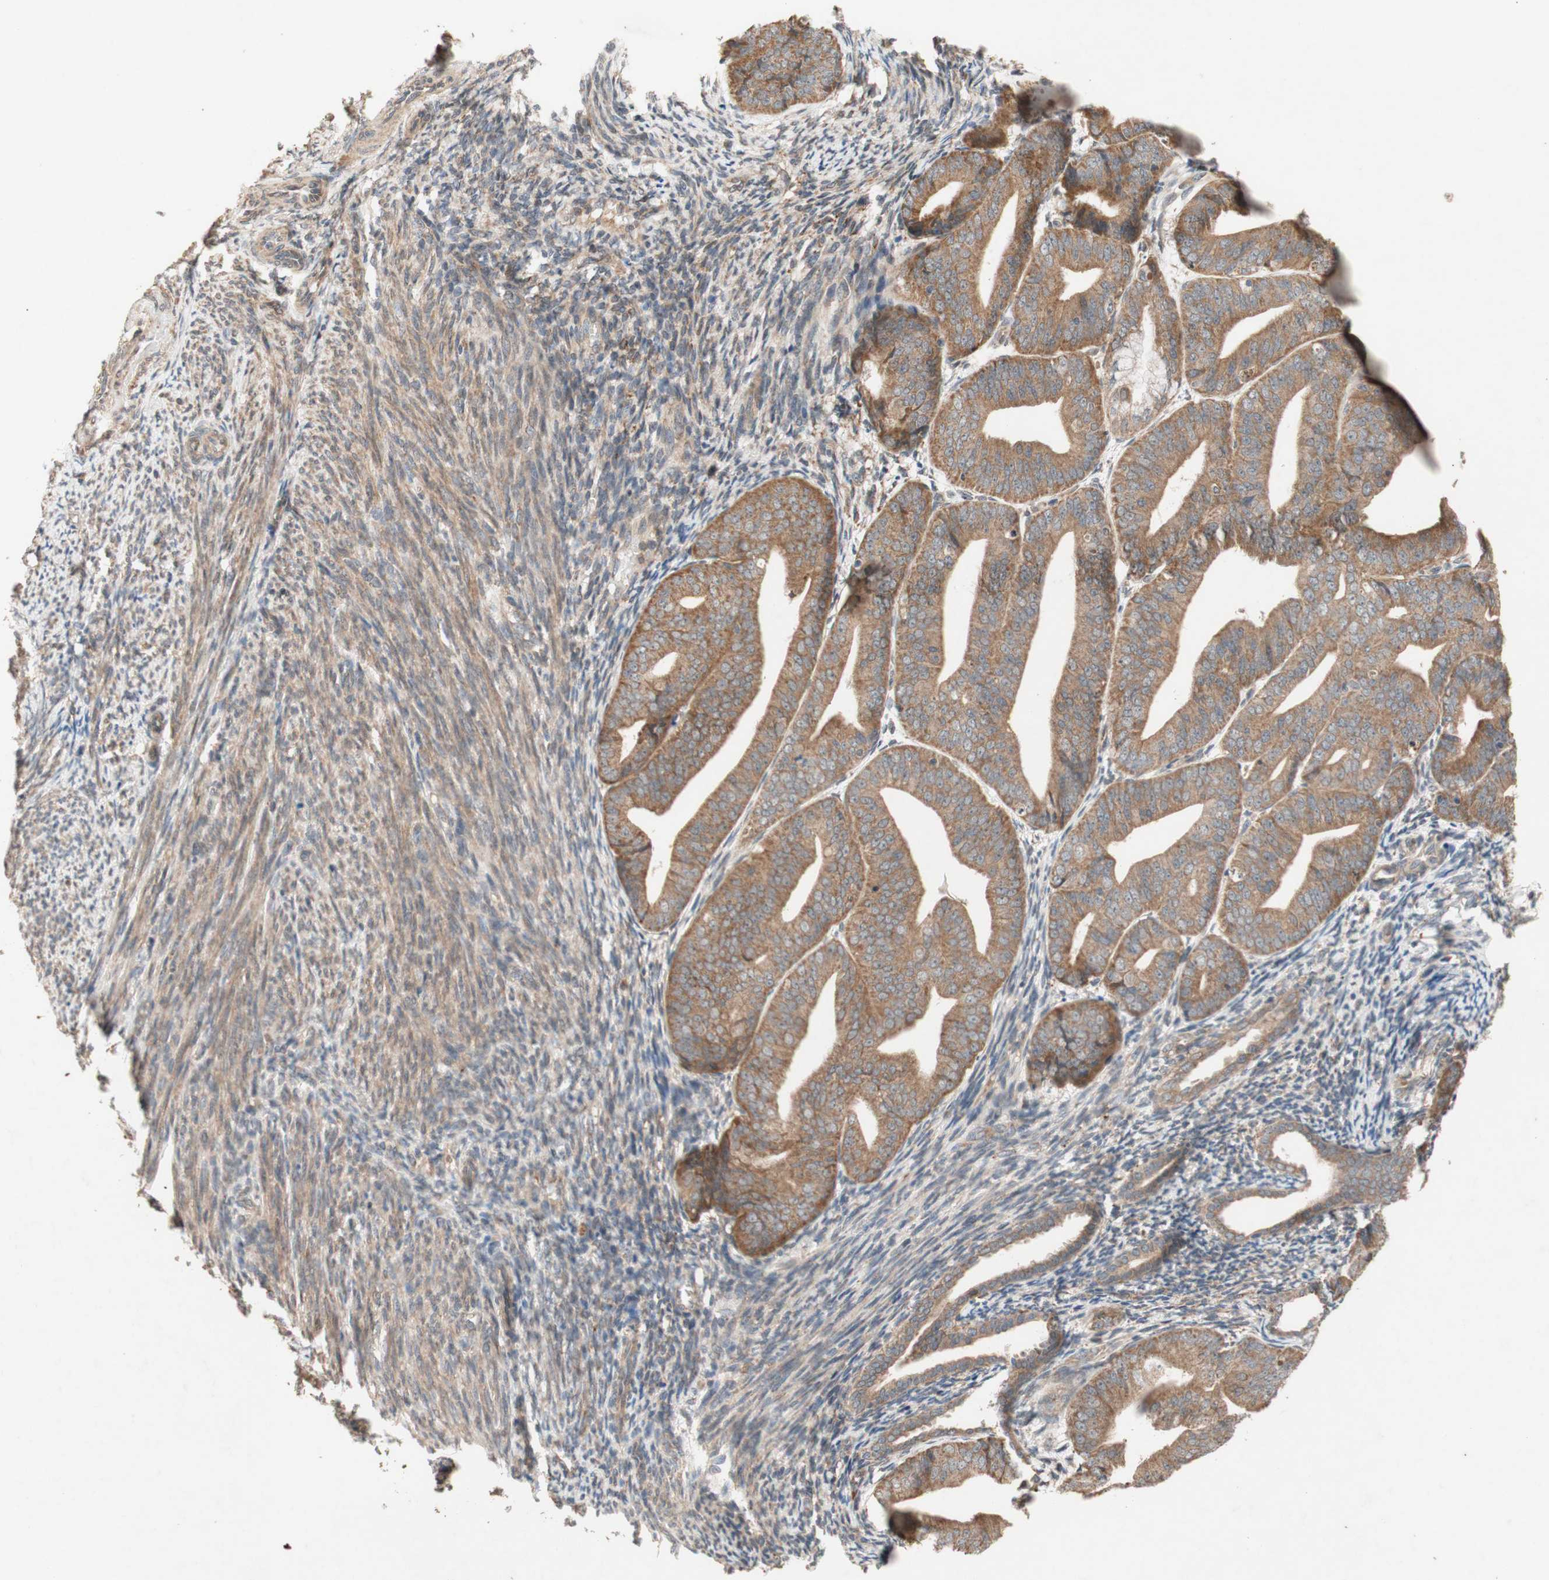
{"staining": {"intensity": "moderate", "quantity": ">75%", "location": "cytoplasmic/membranous"}, "tissue": "endometrial cancer", "cell_type": "Tumor cells", "image_type": "cancer", "snomed": [{"axis": "morphology", "description": "Adenocarcinoma, NOS"}, {"axis": "topography", "description": "Endometrium"}], "caption": "This is a histology image of IHC staining of endometrial cancer (adenocarcinoma), which shows moderate positivity in the cytoplasmic/membranous of tumor cells.", "gene": "DDOST", "patient": {"sex": "female", "age": 63}}